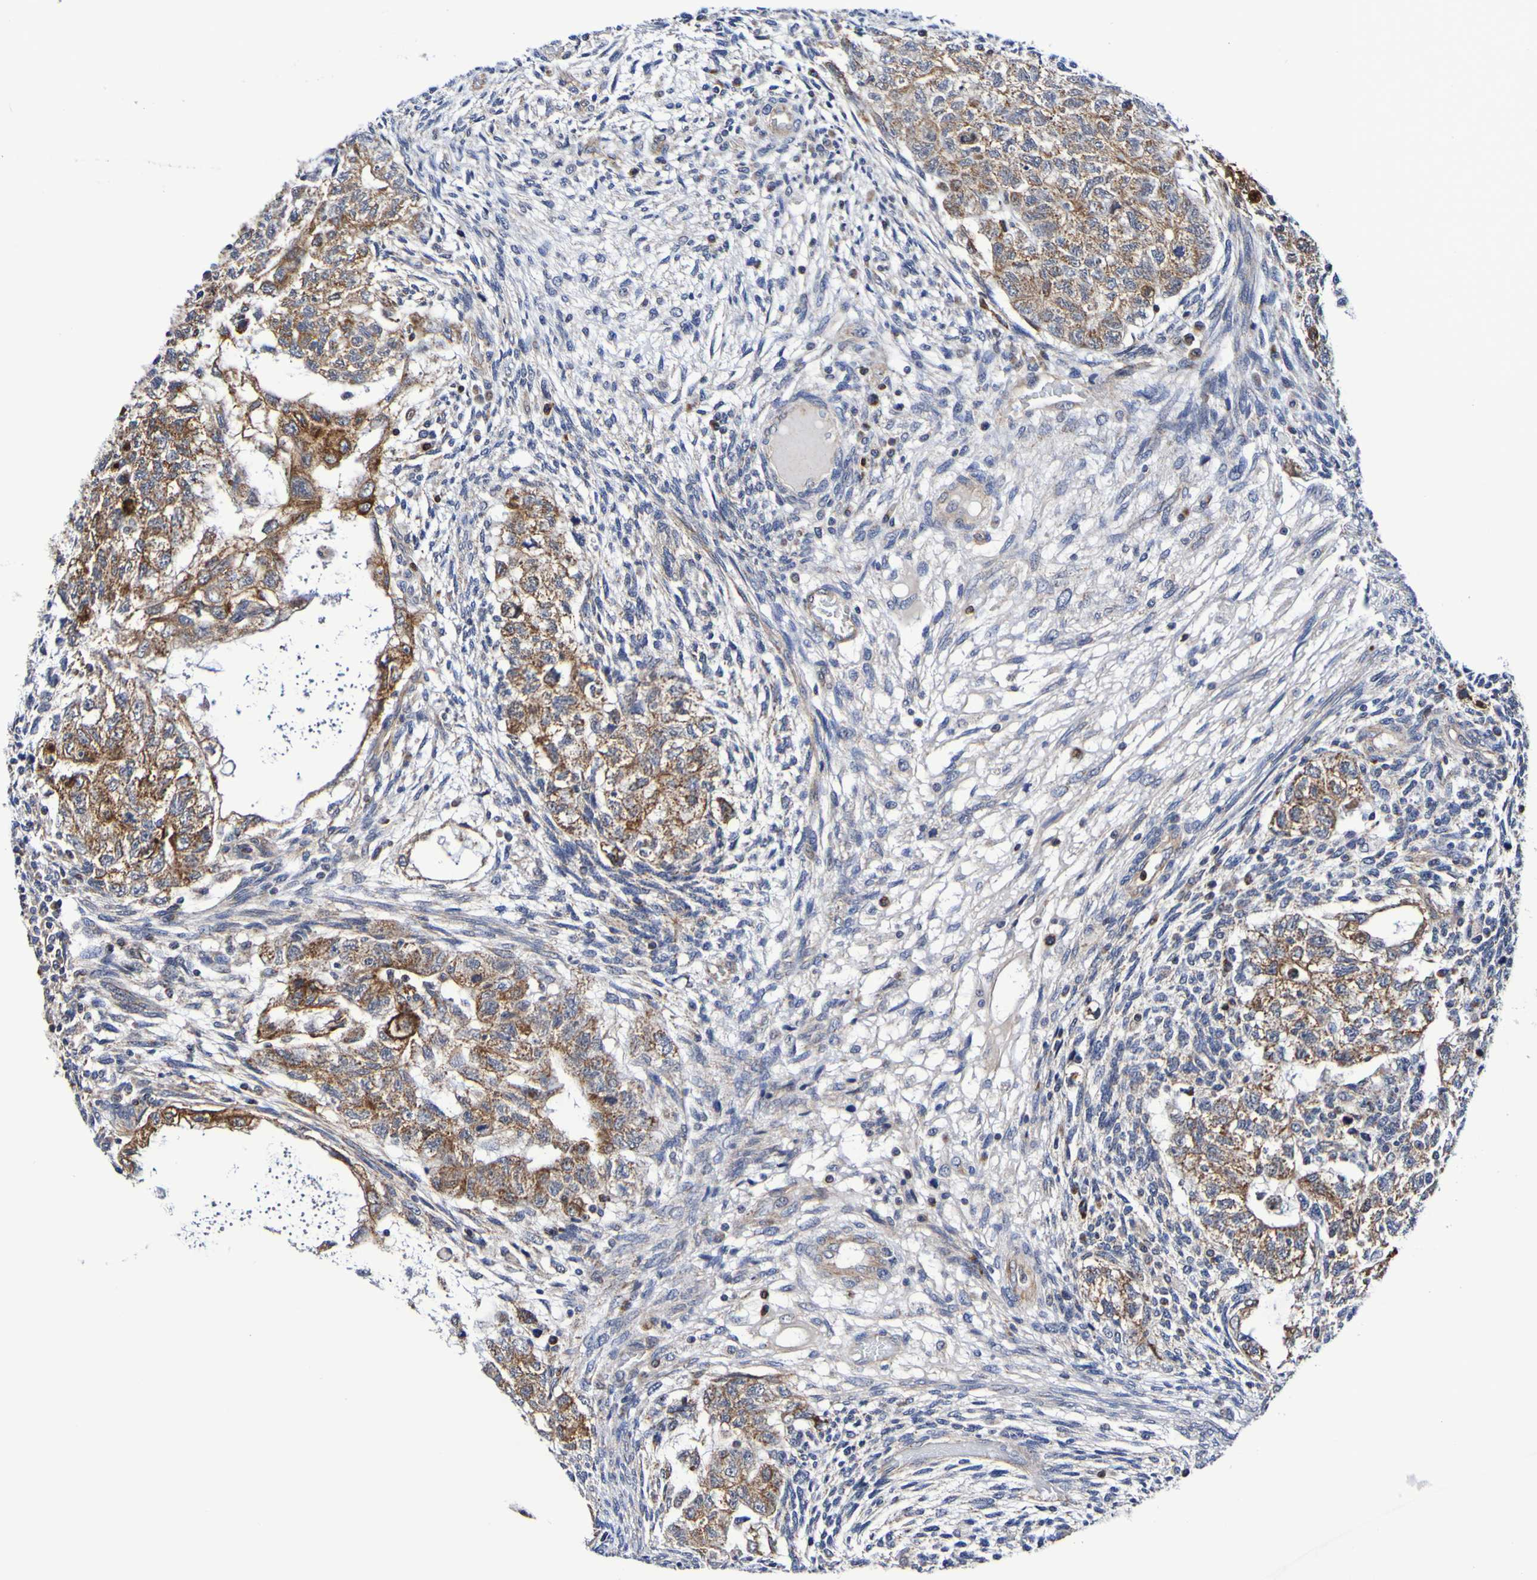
{"staining": {"intensity": "moderate", "quantity": ">75%", "location": "cytoplasmic/membranous"}, "tissue": "testis cancer", "cell_type": "Tumor cells", "image_type": "cancer", "snomed": [{"axis": "morphology", "description": "Normal tissue, NOS"}, {"axis": "morphology", "description": "Carcinoma, Embryonal, NOS"}, {"axis": "topography", "description": "Testis"}], "caption": "Protein staining by immunohistochemistry demonstrates moderate cytoplasmic/membranous expression in about >75% of tumor cells in testis cancer.", "gene": "GJB1", "patient": {"sex": "male", "age": 36}}